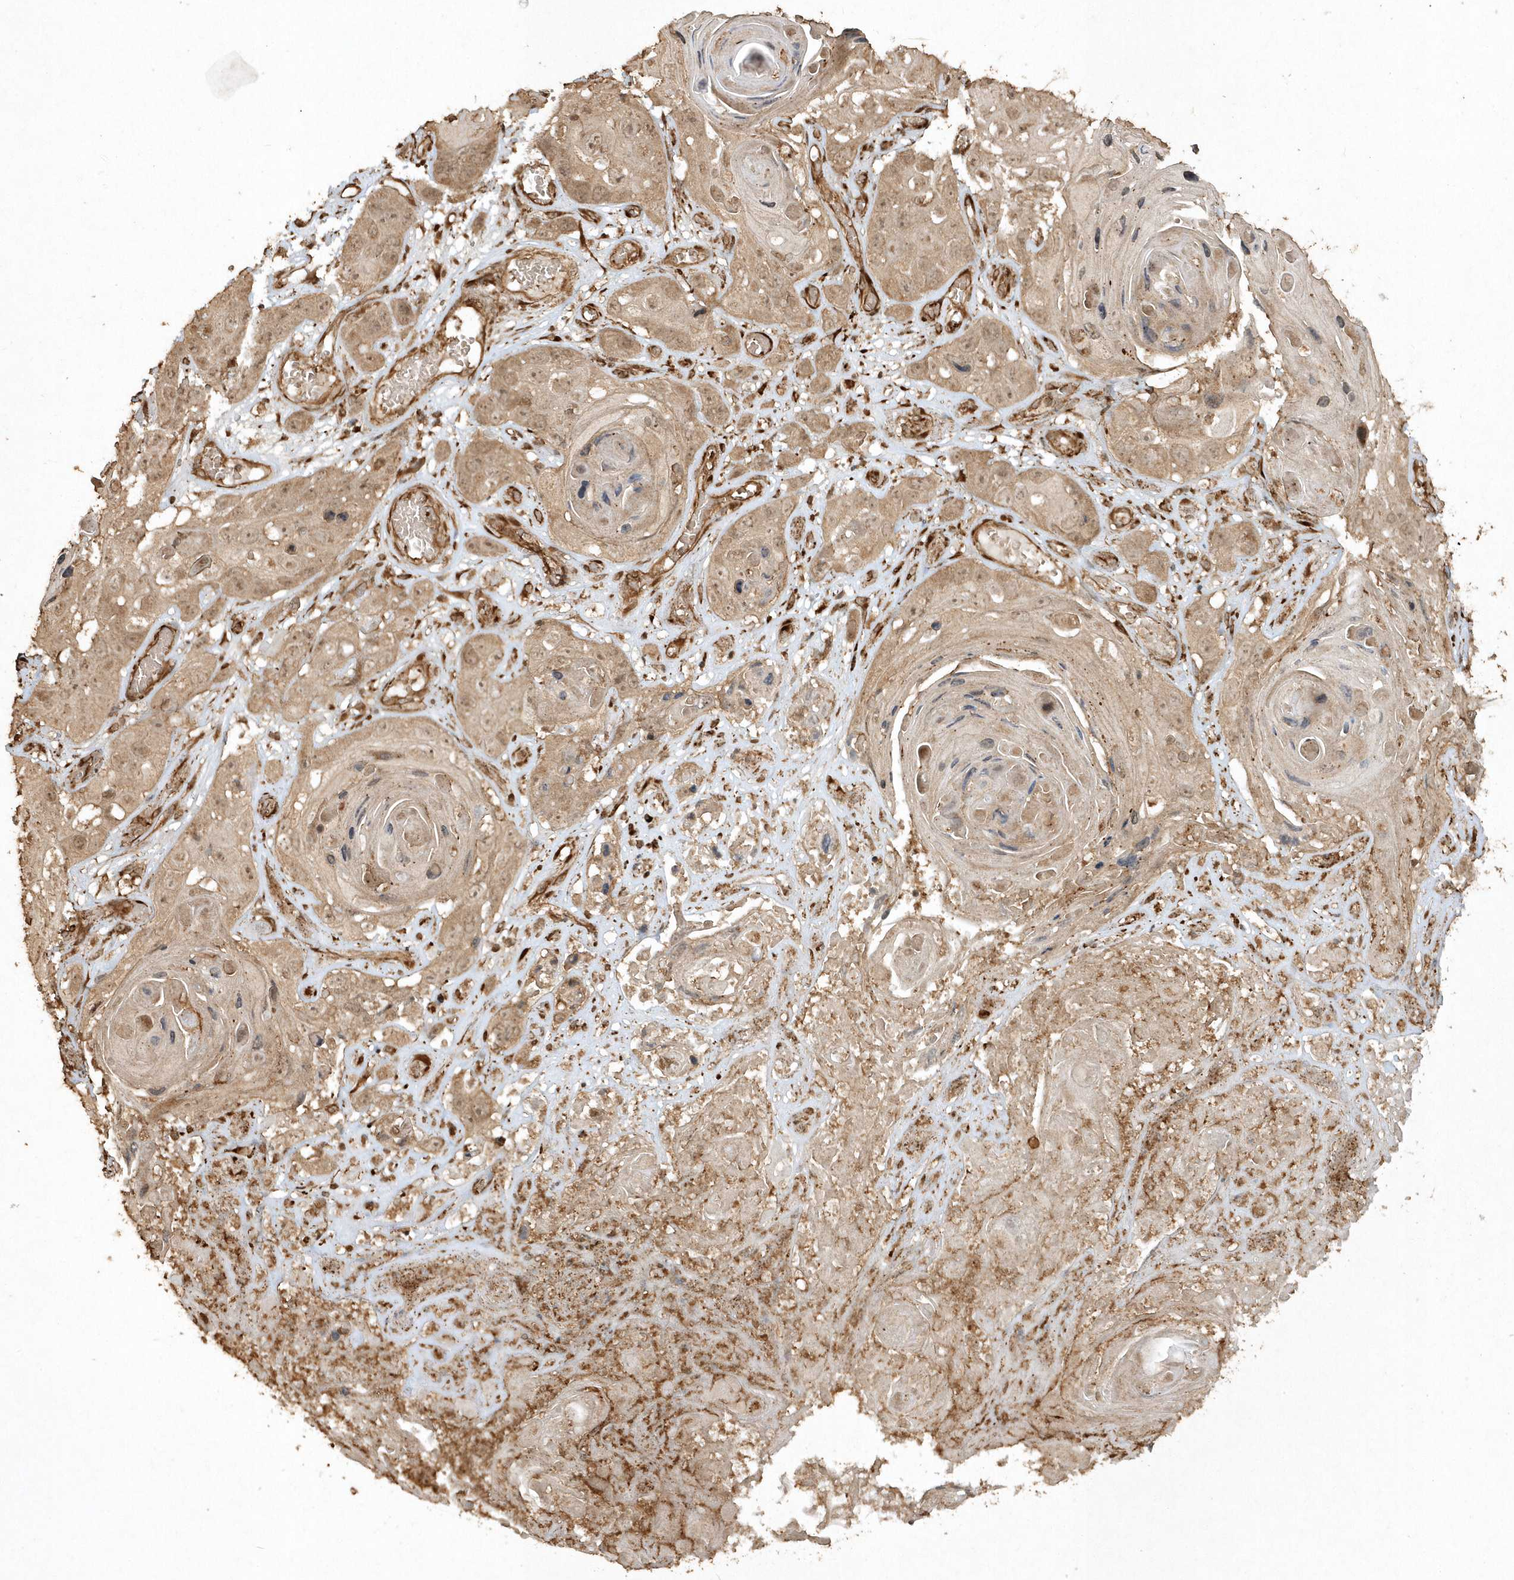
{"staining": {"intensity": "weak", "quantity": ">75%", "location": "cytoplasmic/membranous"}, "tissue": "skin cancer", "cell_type": "Tumor cells", "image_type": "cancer", "snomed": [{"axis": "morphology", "description": "Squamous cell carcinoma, NOS"}, {"axis": "topography", "description": "Skin"}], "caption": "Immunohistochemistry (IHC) (DAB) staining of skin squamous cell carcinoma displays weak cytoplasmic/membranous protein positivity in approximately >75% of tumor cells.", "gene": "AVPI1", "patient": {"sex": "male", "age": 55}}